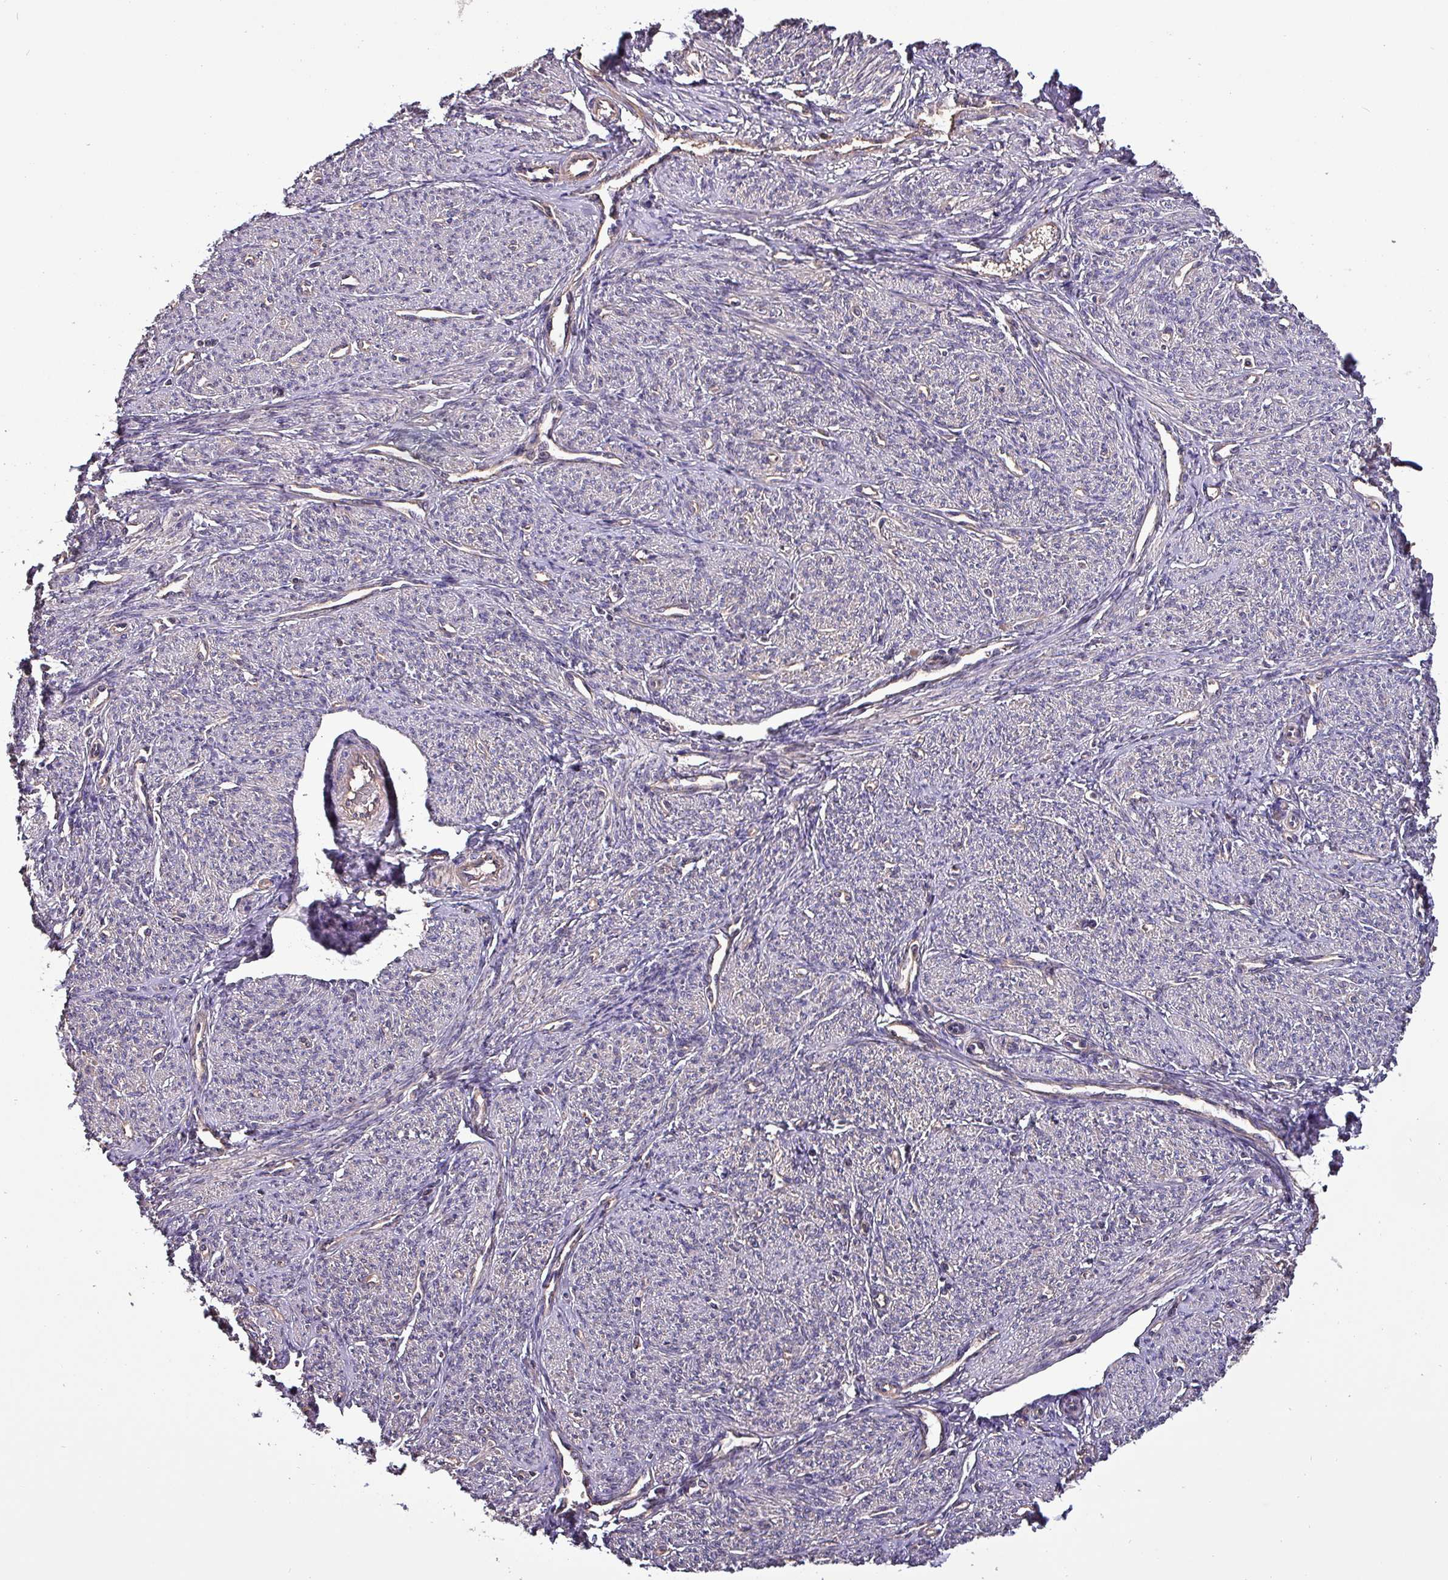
{"staining": {"intensity": "weak", "quantity": "25%-75%", "location": "cytoplasmic/membranous"}, "tissue": "smooth muscle", "cell_type": "Smooth muscle cells", "image_type": "normal", "snomed": [{"axis": "morphology", "description": "Normal tissue, NOS"}, {"axis": "topography", "description": "Smooth muscle"}], "caption": "The image reveals immunohistochemical staining of normal smooth muscle. There is weak cytoplasmic/membranous expression is identified in about 25%-75% of smooth muscle cells. (IHC, brightfield microscopy, high magnification).", "gene": "PAFAH1B2", "patient": {"sex": "female", "age": 65}}